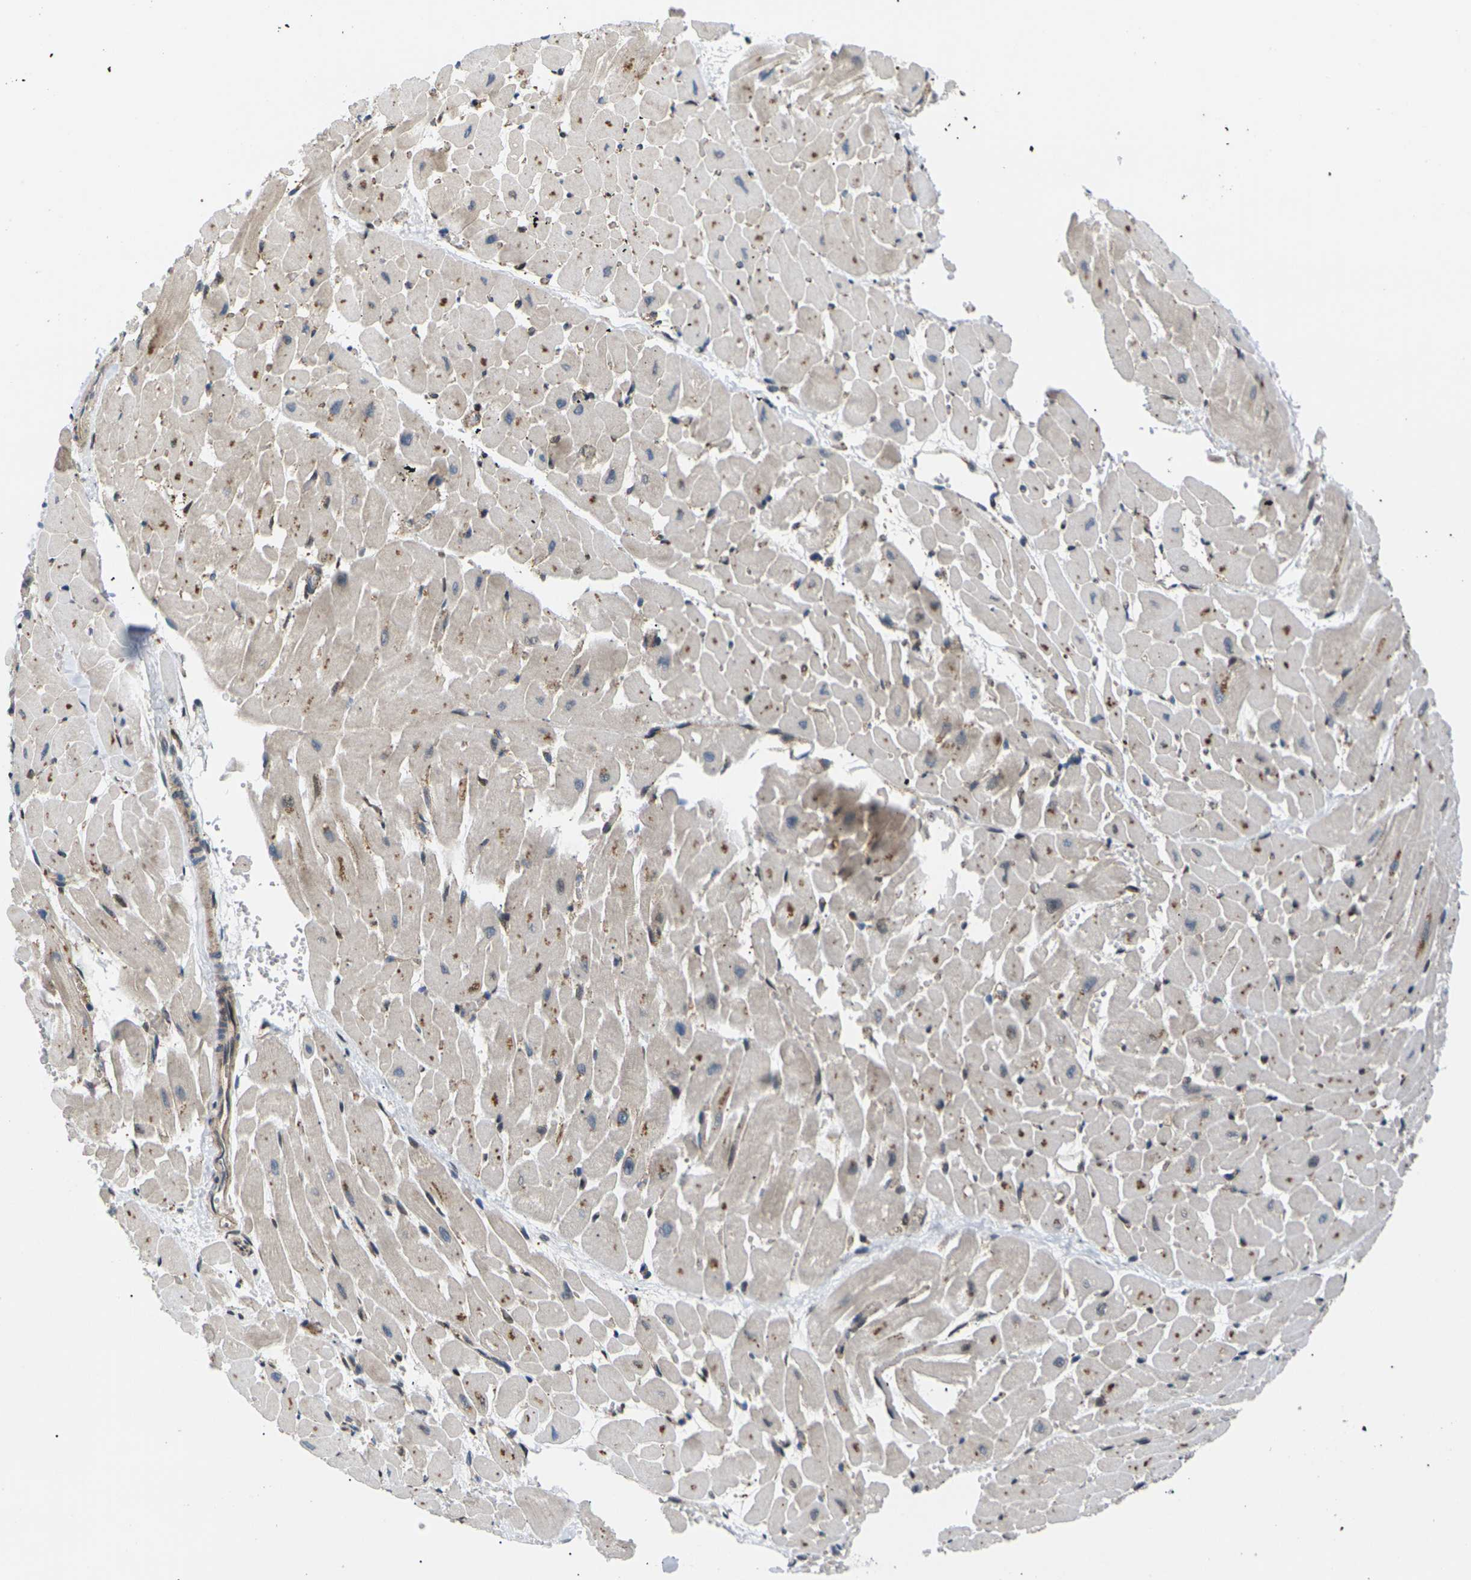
{"staining": {"intensity": "strong", "quantity": "25%-75%", "location": "cytoplasmic/membranous"}, "tissue": "heart muscle", "cell_type": "Cardiomyocytes", "image_type": "normal", "snomed": [{"axis": "morphology", "description": "Normal tissue, NOS"}, {"axis": "topography", "description": "Heart"}], "caption": "An IHC image of unremarkable tissue is shown. Protein staining in brown shows strong cytoplasmic/membranous positivity in heart muscle within cardiomyocytes.", "gene": "RPS6KA3", "patient": {"sex": "male", "age": 45}}